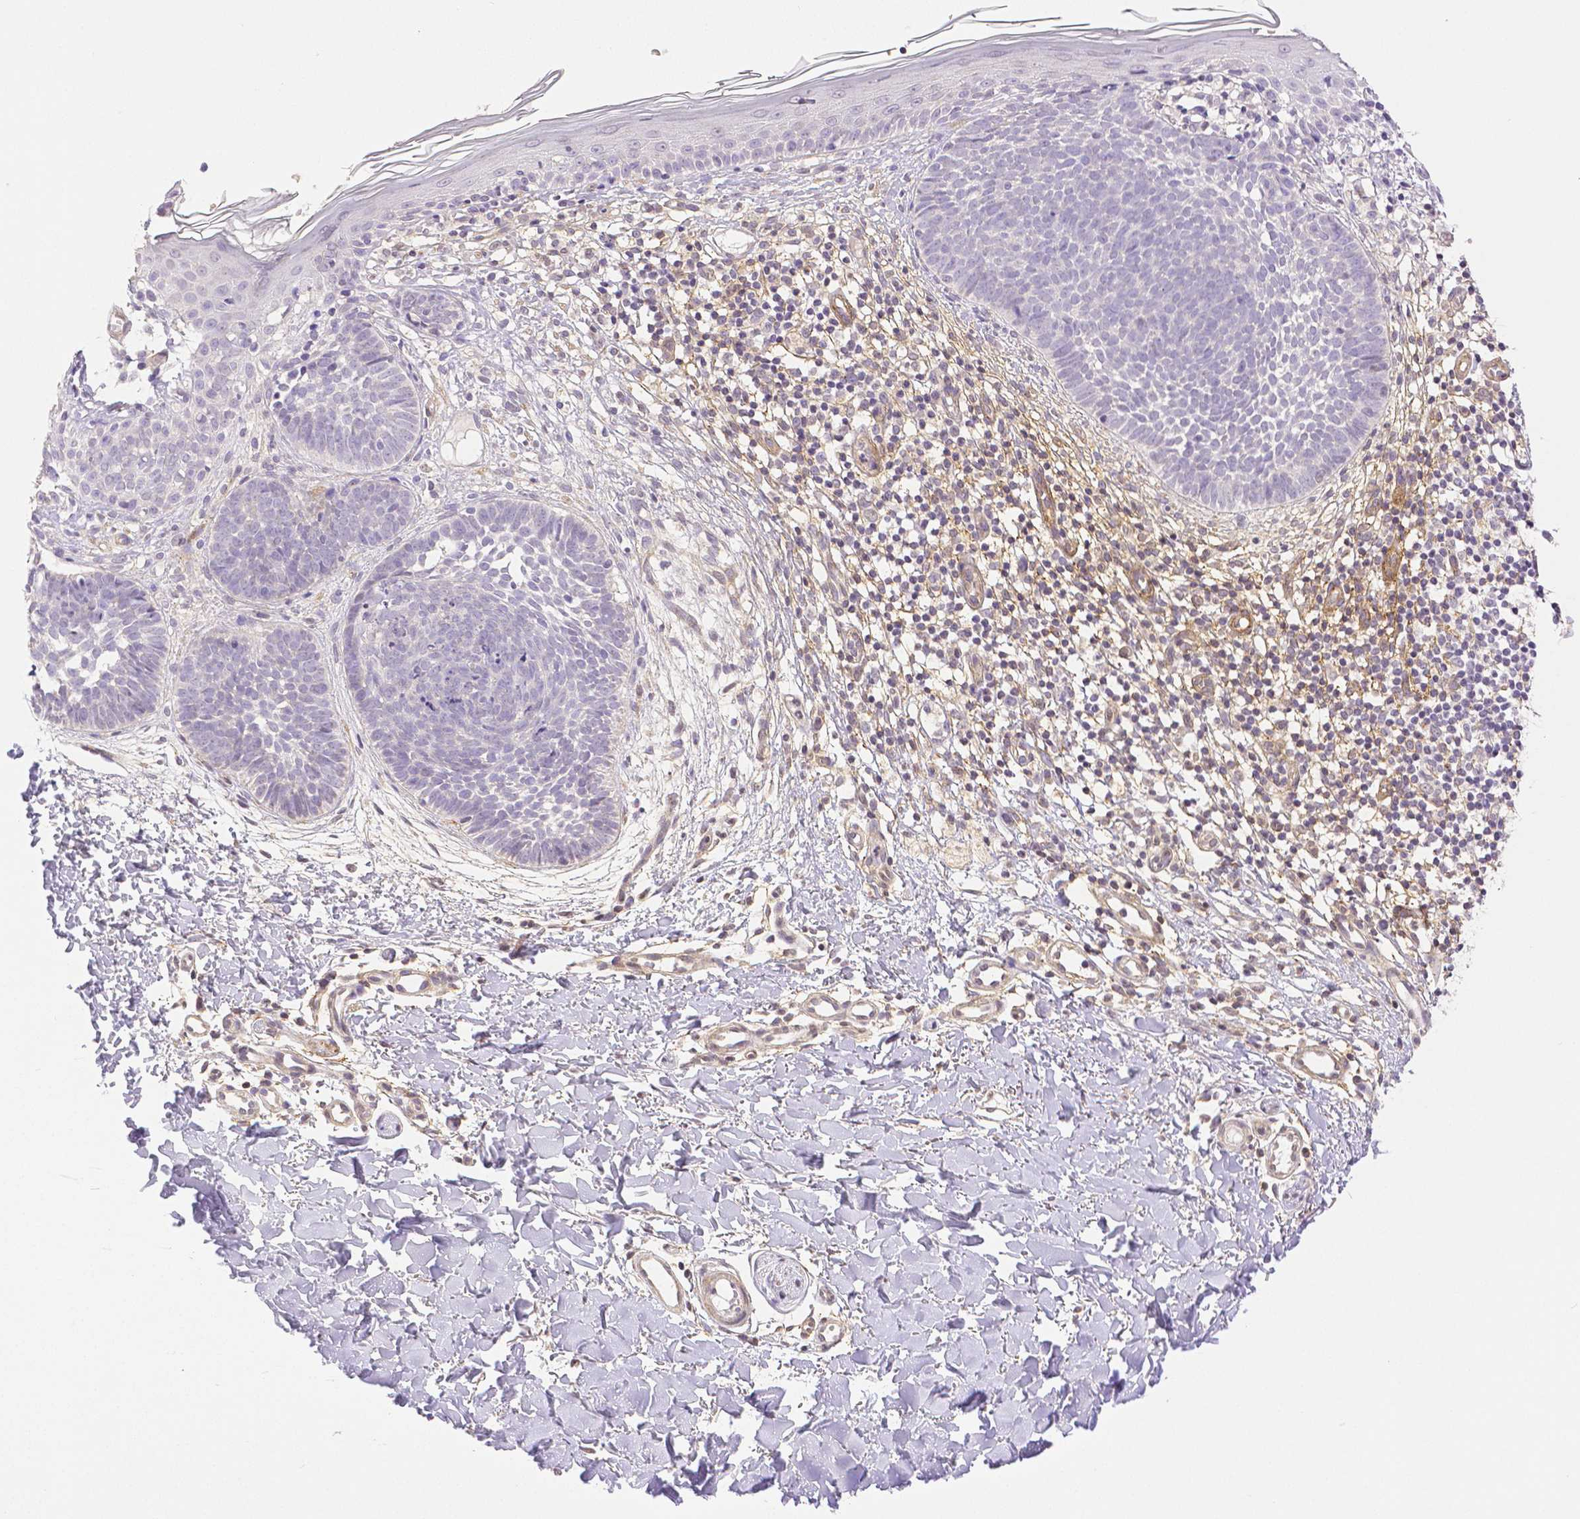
{"staining": {"intensity": "negative", "quantity": "none", "location": "none"}, "tissue": "skin cancer", "cell_type": "Tumor cells", "image_type": "cancer", "snomed": [{"axis": "morphology", "description": "Basal cell carcinoma"}, {"axis": "topography", "description": "Skin"}], "caption": "Tumor cells show no significant positivity in skin basal cell carcinoma. (DAB immunohistochemistry, high magnification).", "gene": "THY1", "patient": {"sex": "female", "age": 51}}